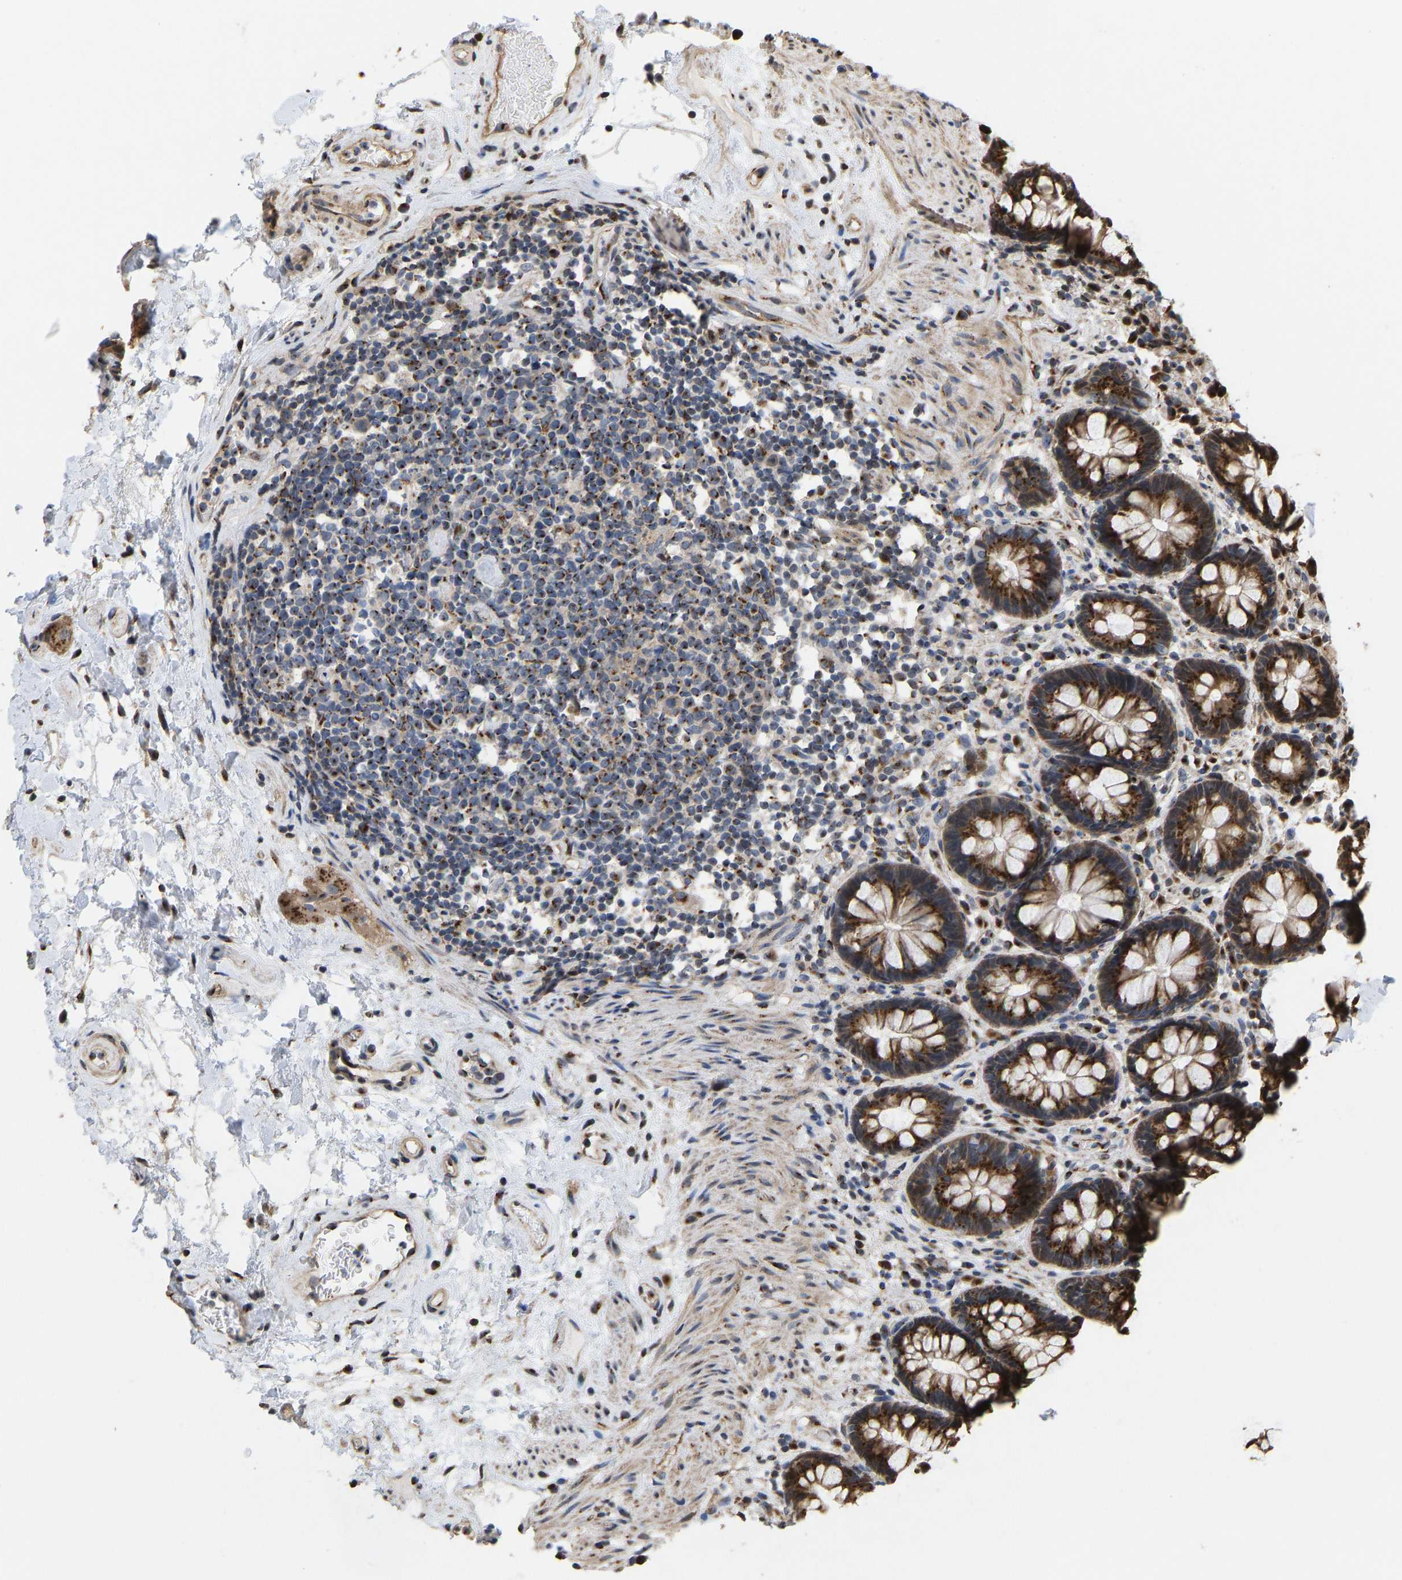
{"staining": {"intensity": "strong", "quantity": ">75%", "location": "cytoplasmic/membranous"}, "tissue": "rectum", "cell_type": "Glandular cells", "image_type": "normal", "snomed": [{"axis": "morphology", "description": "Normal tissue, NOS"}, {"axis": "topography", "description": "Rectum"}], "caption": "This image demonstrates immunohistochemistry staining of benign rectum, with high strong cytoplasmic/membranous expression in about >75% of glandular cells.", "gene": "YIPF4", "patient": {"sex": "male", "age": 64}}